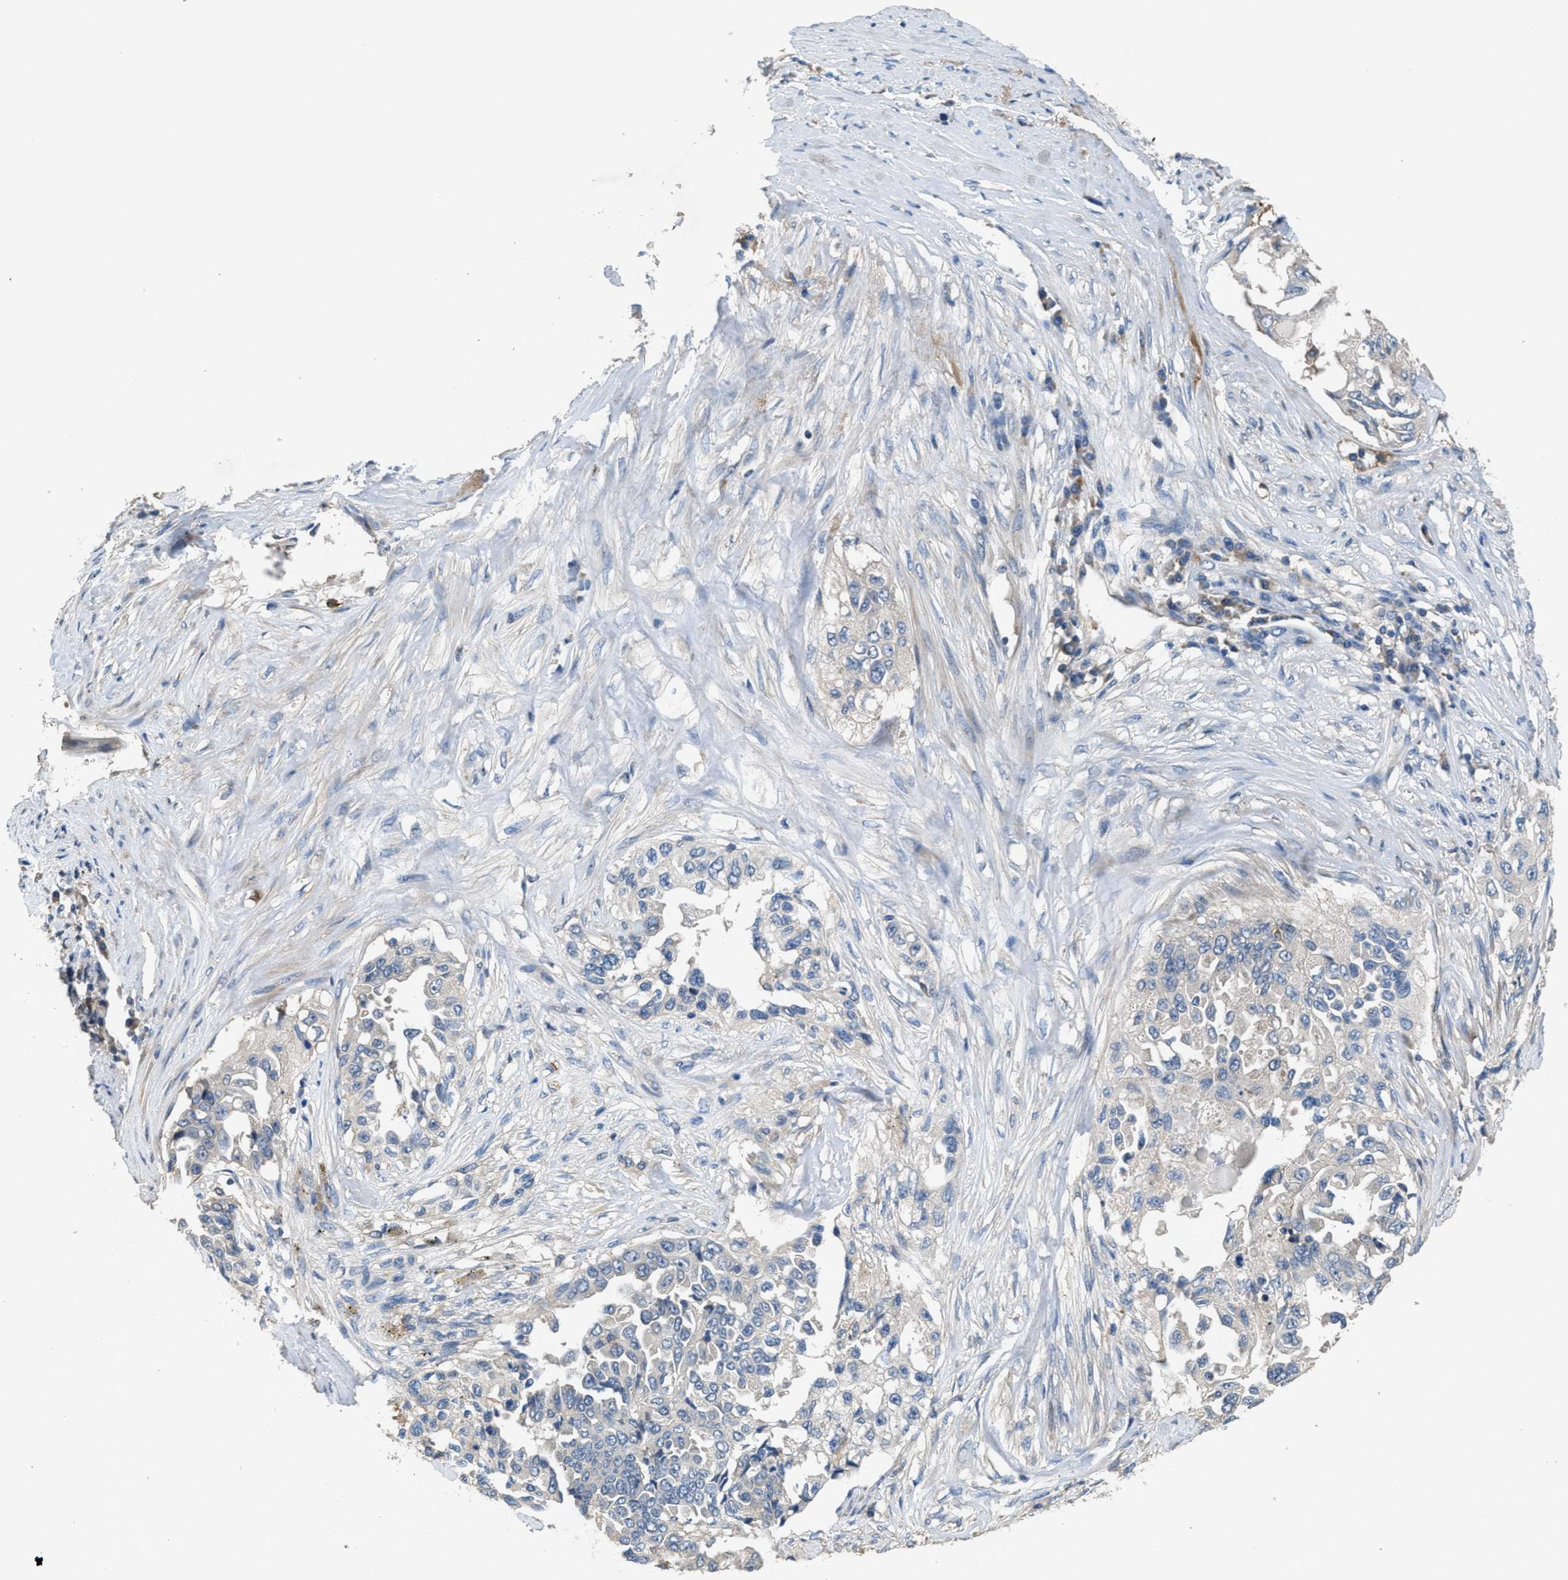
{"staining": {"intensity": "negative", "quantity": "none", "location": "none"}, "tissue": "lung cancer", "cell_type": "Tumor cells", "image_type": "cancer", "snomed": [{"axis": "morphology", "description": "Adenocarcinoma, NOS"}, {"axis": "topography", "description": "Lung"}], "caption": "A photomicrograph of human adenocarcinoma (lung) is negative for staining in tumor cells.", "gene": "DGKE", "patient": {"sex": "female", "age": 51}}